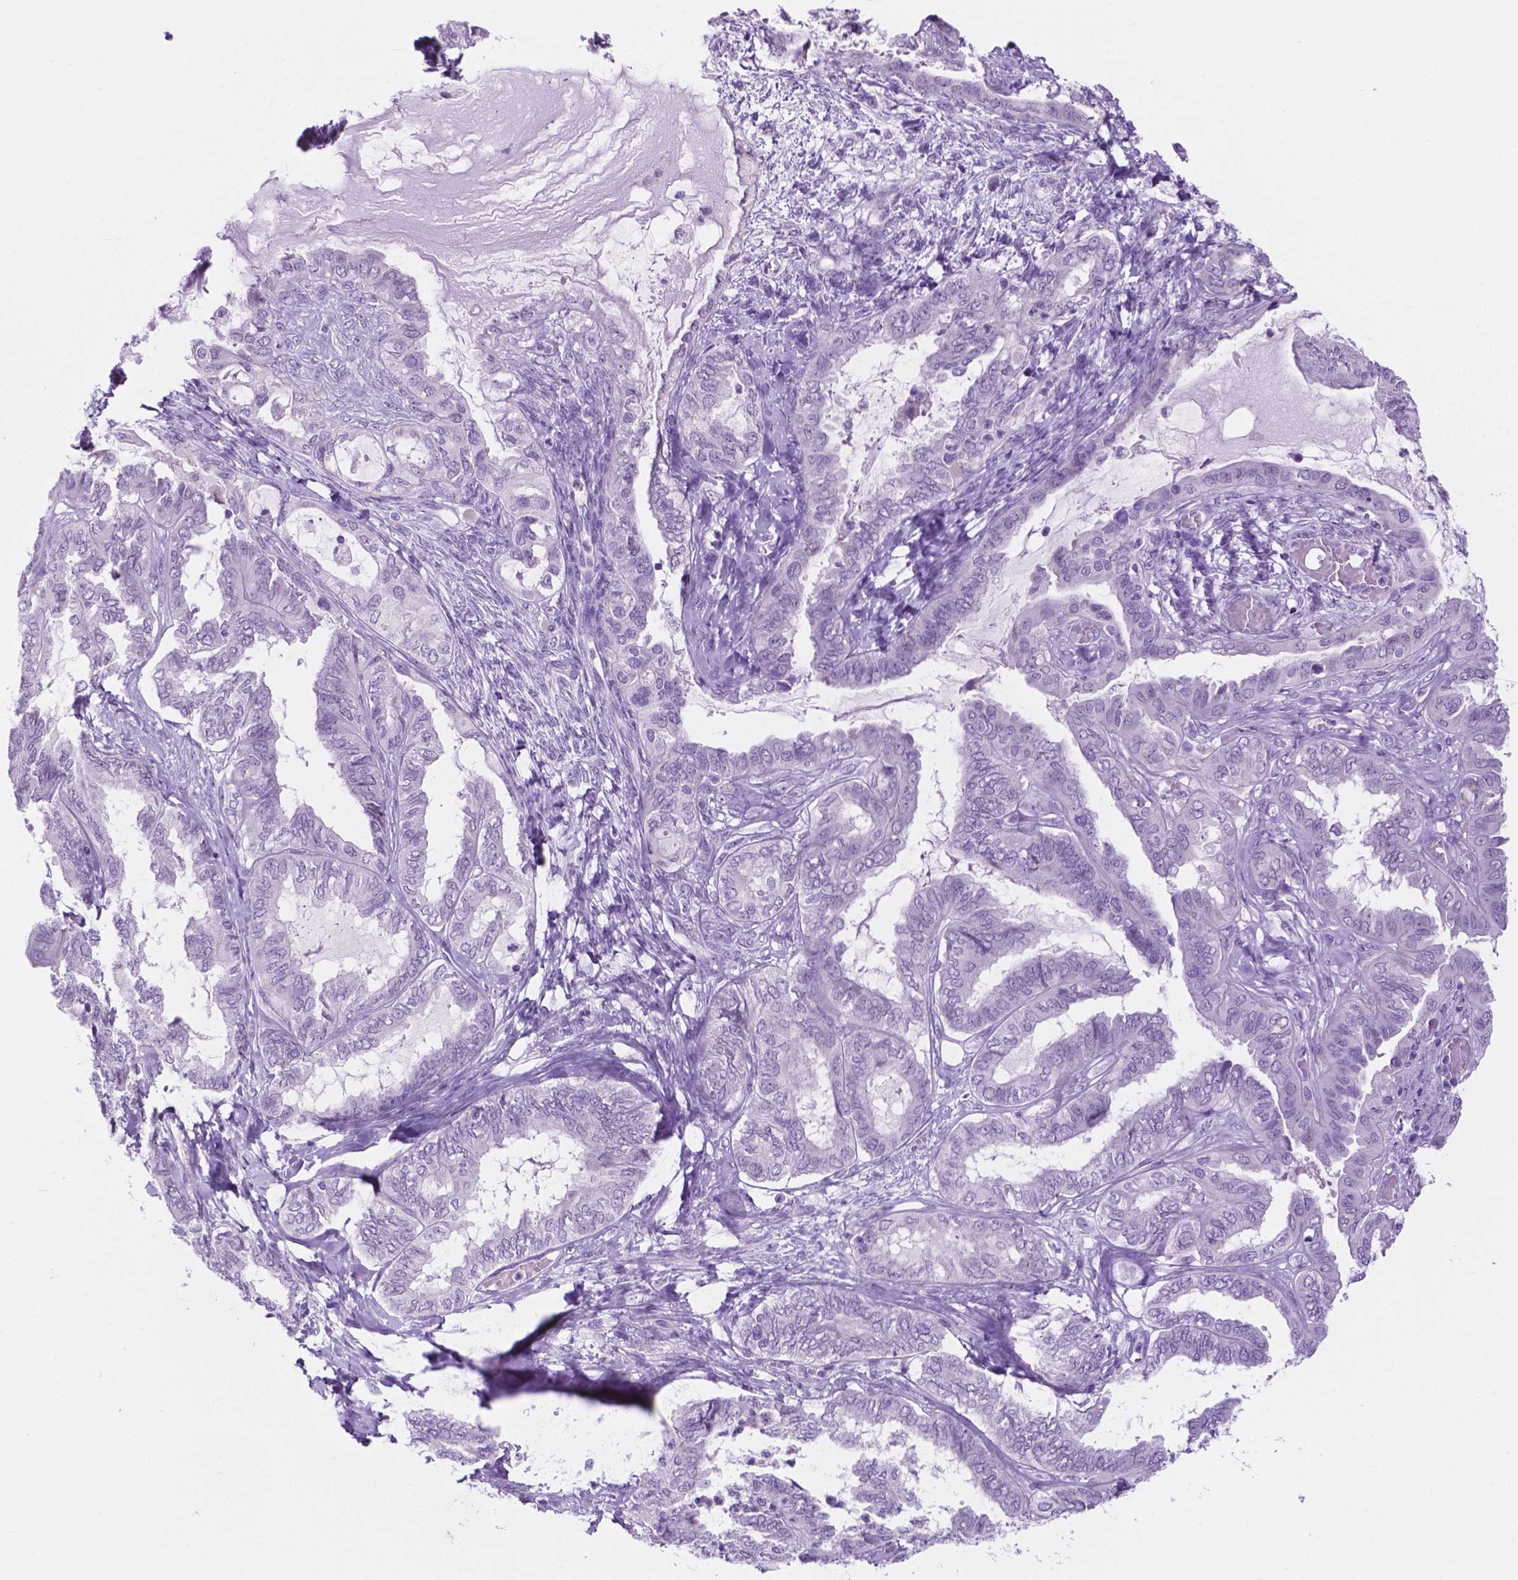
{"staining": {"intensity": "negative", "quantity": "none", "location": "none"}, "tissue": "ovarian cancer", "cell_type": "Tumor cells", "image_type": "cancer", "snomed": [{"axis": "morphology", "description": "Carcinoma, endometroid"}, {"axis": "topography", "description": "Ovary"}], "caption": "Protein analysis of ovarian cancer reveals no significant expression in tumor cells.", "gene": "ACY3", "patient": {"sex": "female", "age": 70}}